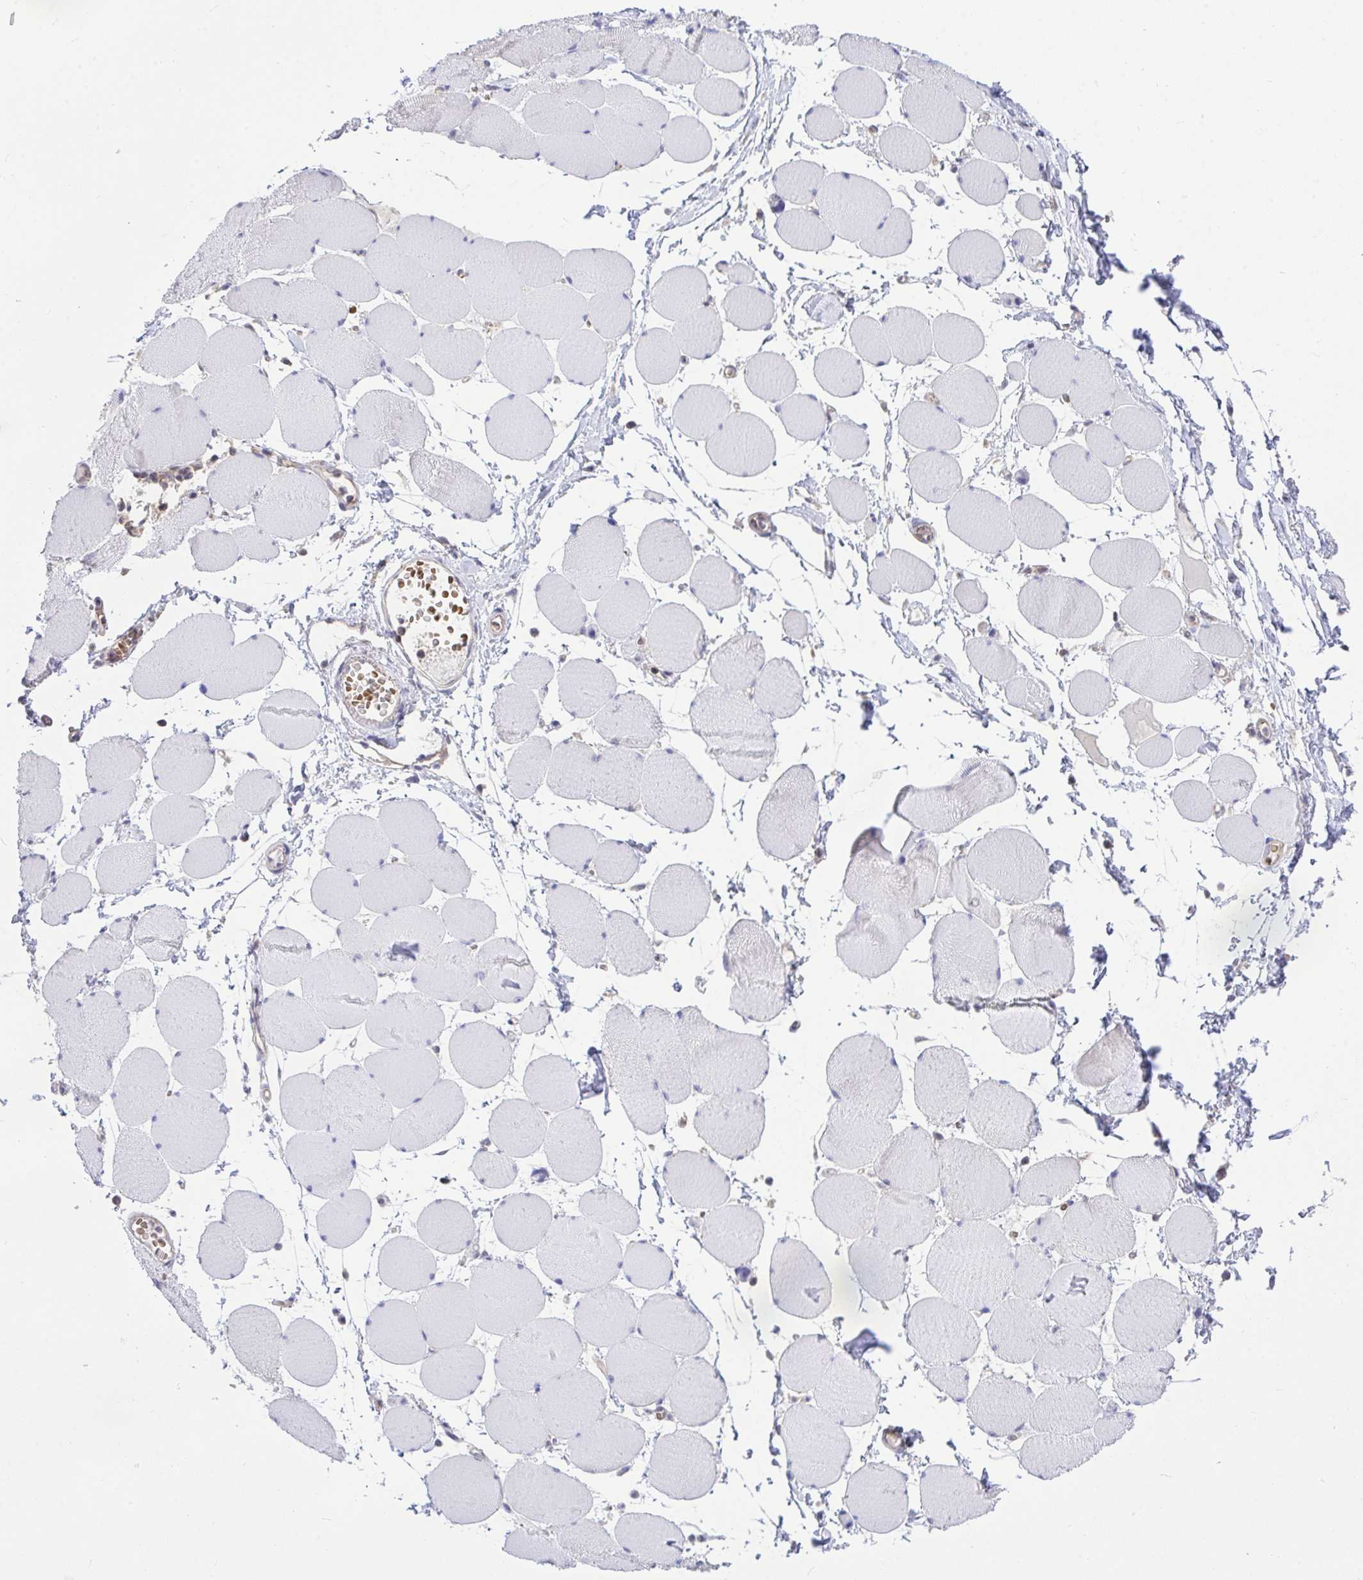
{"staining": {"intensity": "negative", "quantity": "none", "location": "none"}, "tissue": "skeletal muscle", "cell_type": "Myocytes", "image_type": "normal", "snomed": [{"axis": "morphology", "description": "Normal tissue, NOS"}, {"axis": "topography", "description": "Skeletal muscle"}], "caption": "IHC micrograph of benign skeletal muscle: human skeletal muscle stained with DAB displays no significant protein expression in myocytes.", "gene": "PPP1CA", "patient": {"sex": "female", "age": 75}}